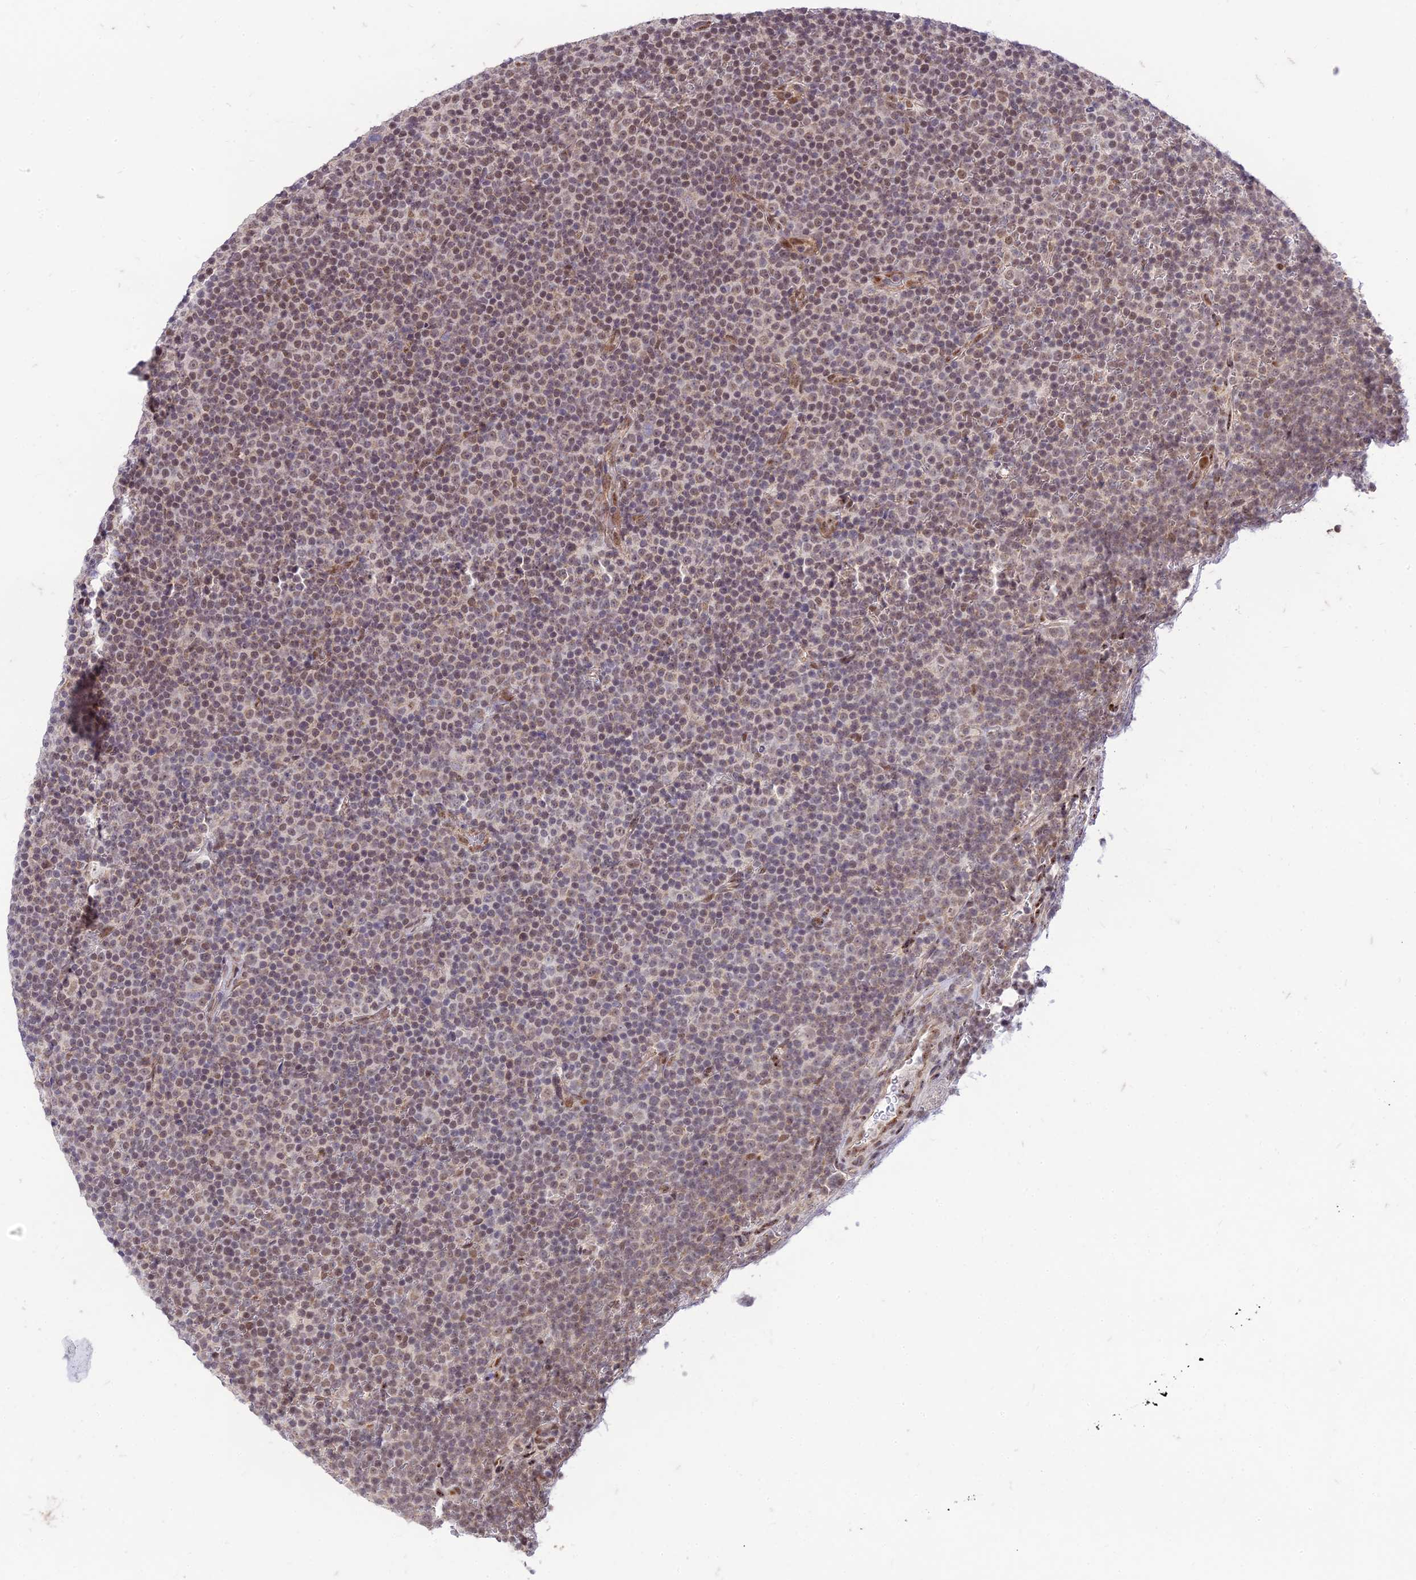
{"staining": {"intensity": "moderate", "quantity": "25%-75%", "location": "nuclear"}, "tissue": "lymphoma", "cell_type": "Tumor cells", "image_type": "cancer", "snomed": [{"axis": "morphology", "description": "Malignant lymphoma, non-Hodgkin's type, Low grade"}, {"axis": "topography", "description": "Lymph node"}], "caption": "This histopathology image displays low-grade malignant lymphoma, non-Hodgkin's type stained with IHC to label a protein in brown. The nuclear of tumor cells show moderate positivity for the protein. Nuclei are counter-stained blue.", "gene": "MICOS13", "patient": {"sex": "female", "age": 67}}